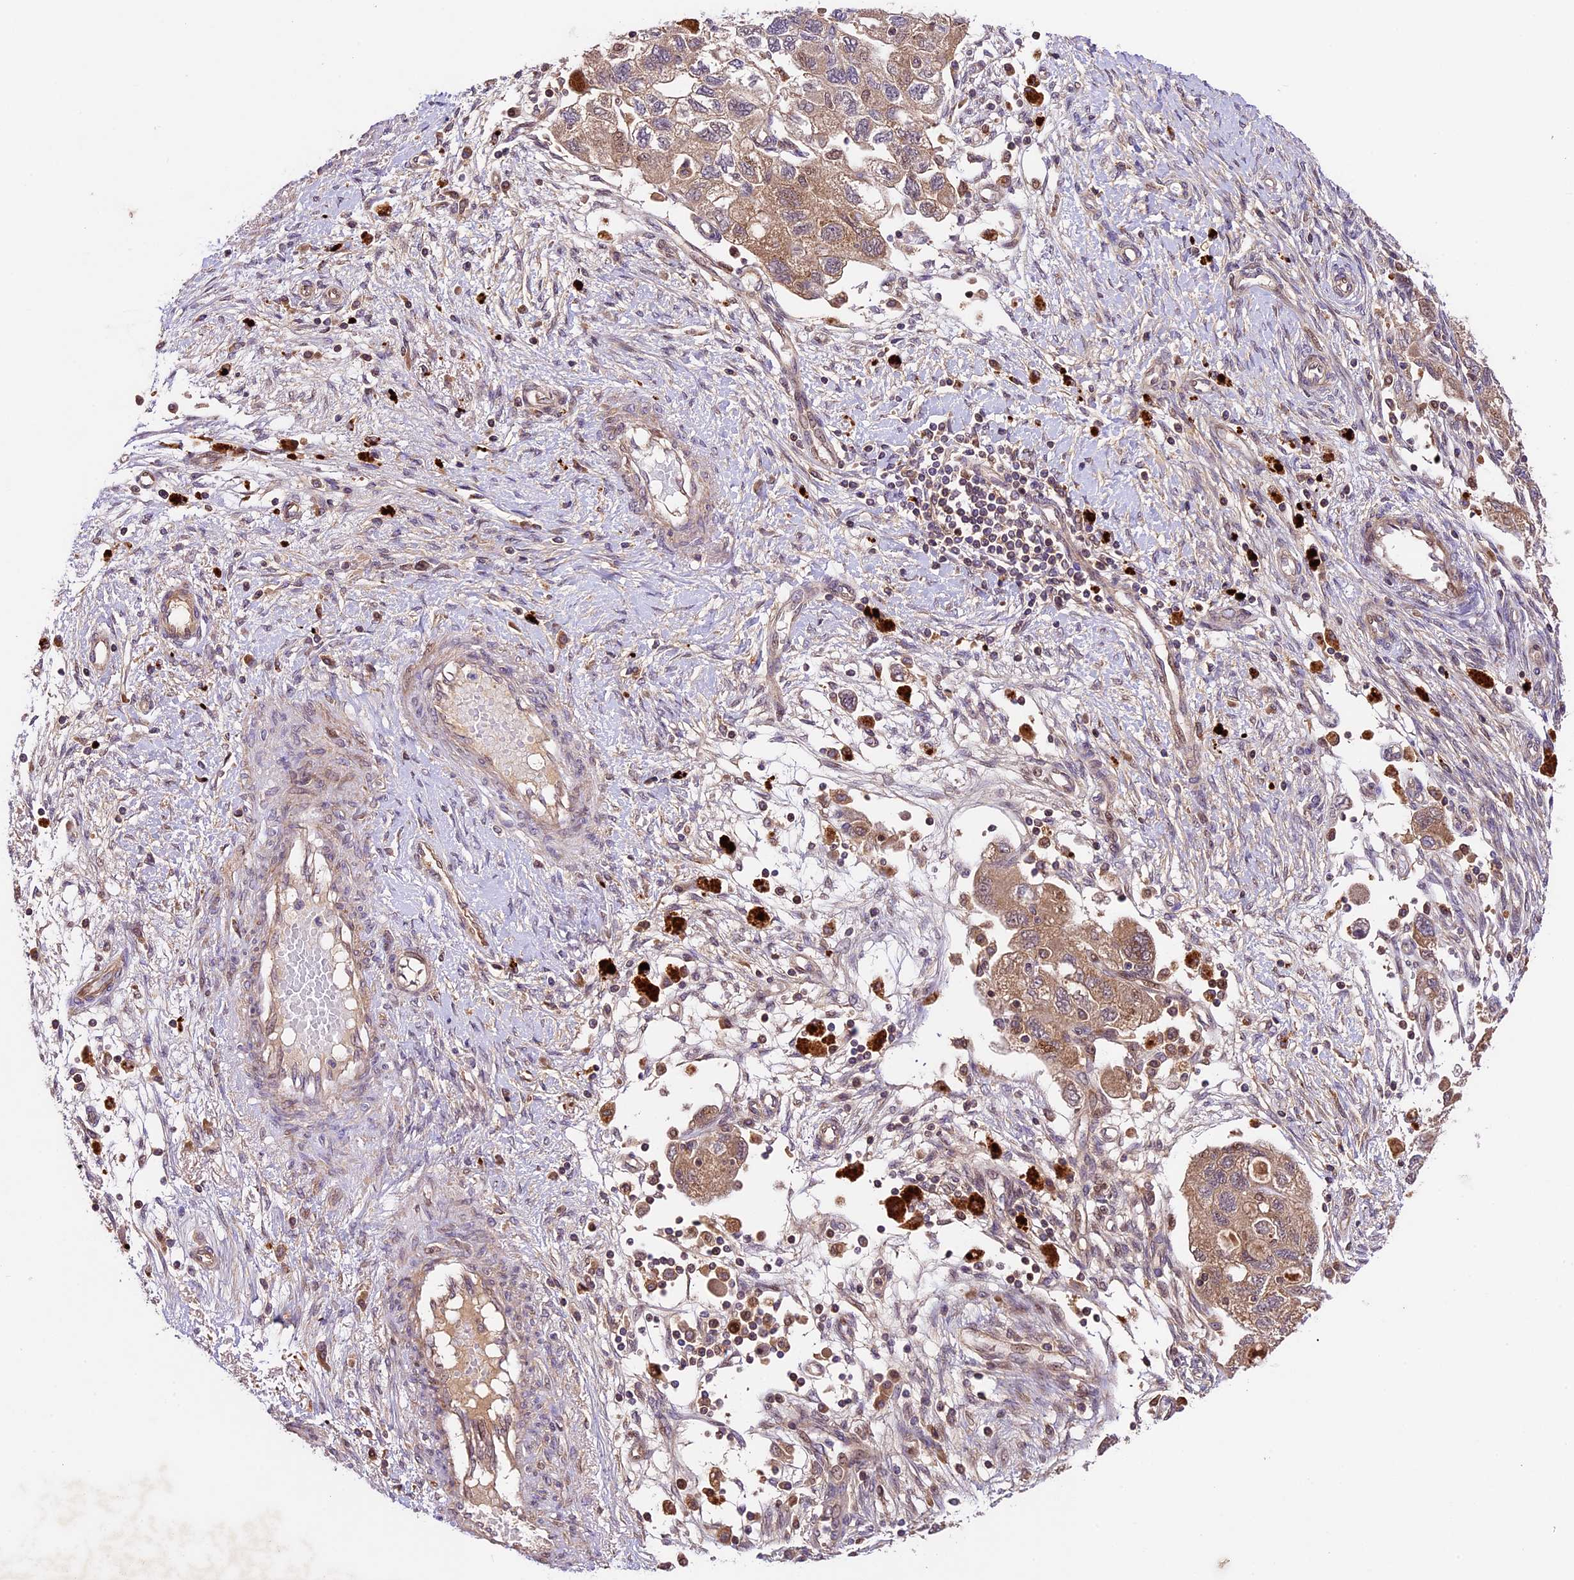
{"staining": {"intensity": "weak", "quantity": ">75%", "location": "cytoplasmic/membranous,nuclear"}, "tissue": "ovarian cancer", "cell_type": "Tumor cells", "image_type": "cancer", "snomed": [{"axis": "morphology", "description": "Carcinoma, NOS"}, {"axis": "morphology", "description": "Cystadenocarcinoma, serous, NOS"}, {"axis": "topography", "description": "Ovary"}], "caption": "Protein staining of serous cystadenocarcinoma (ovarian) tissue demonstrates weak cytoplasmic/membranous and nuclear staining in about >75% of tumor cells.", "gene": "CCSER1", "patient": {"sex": "female", "age": 69}}